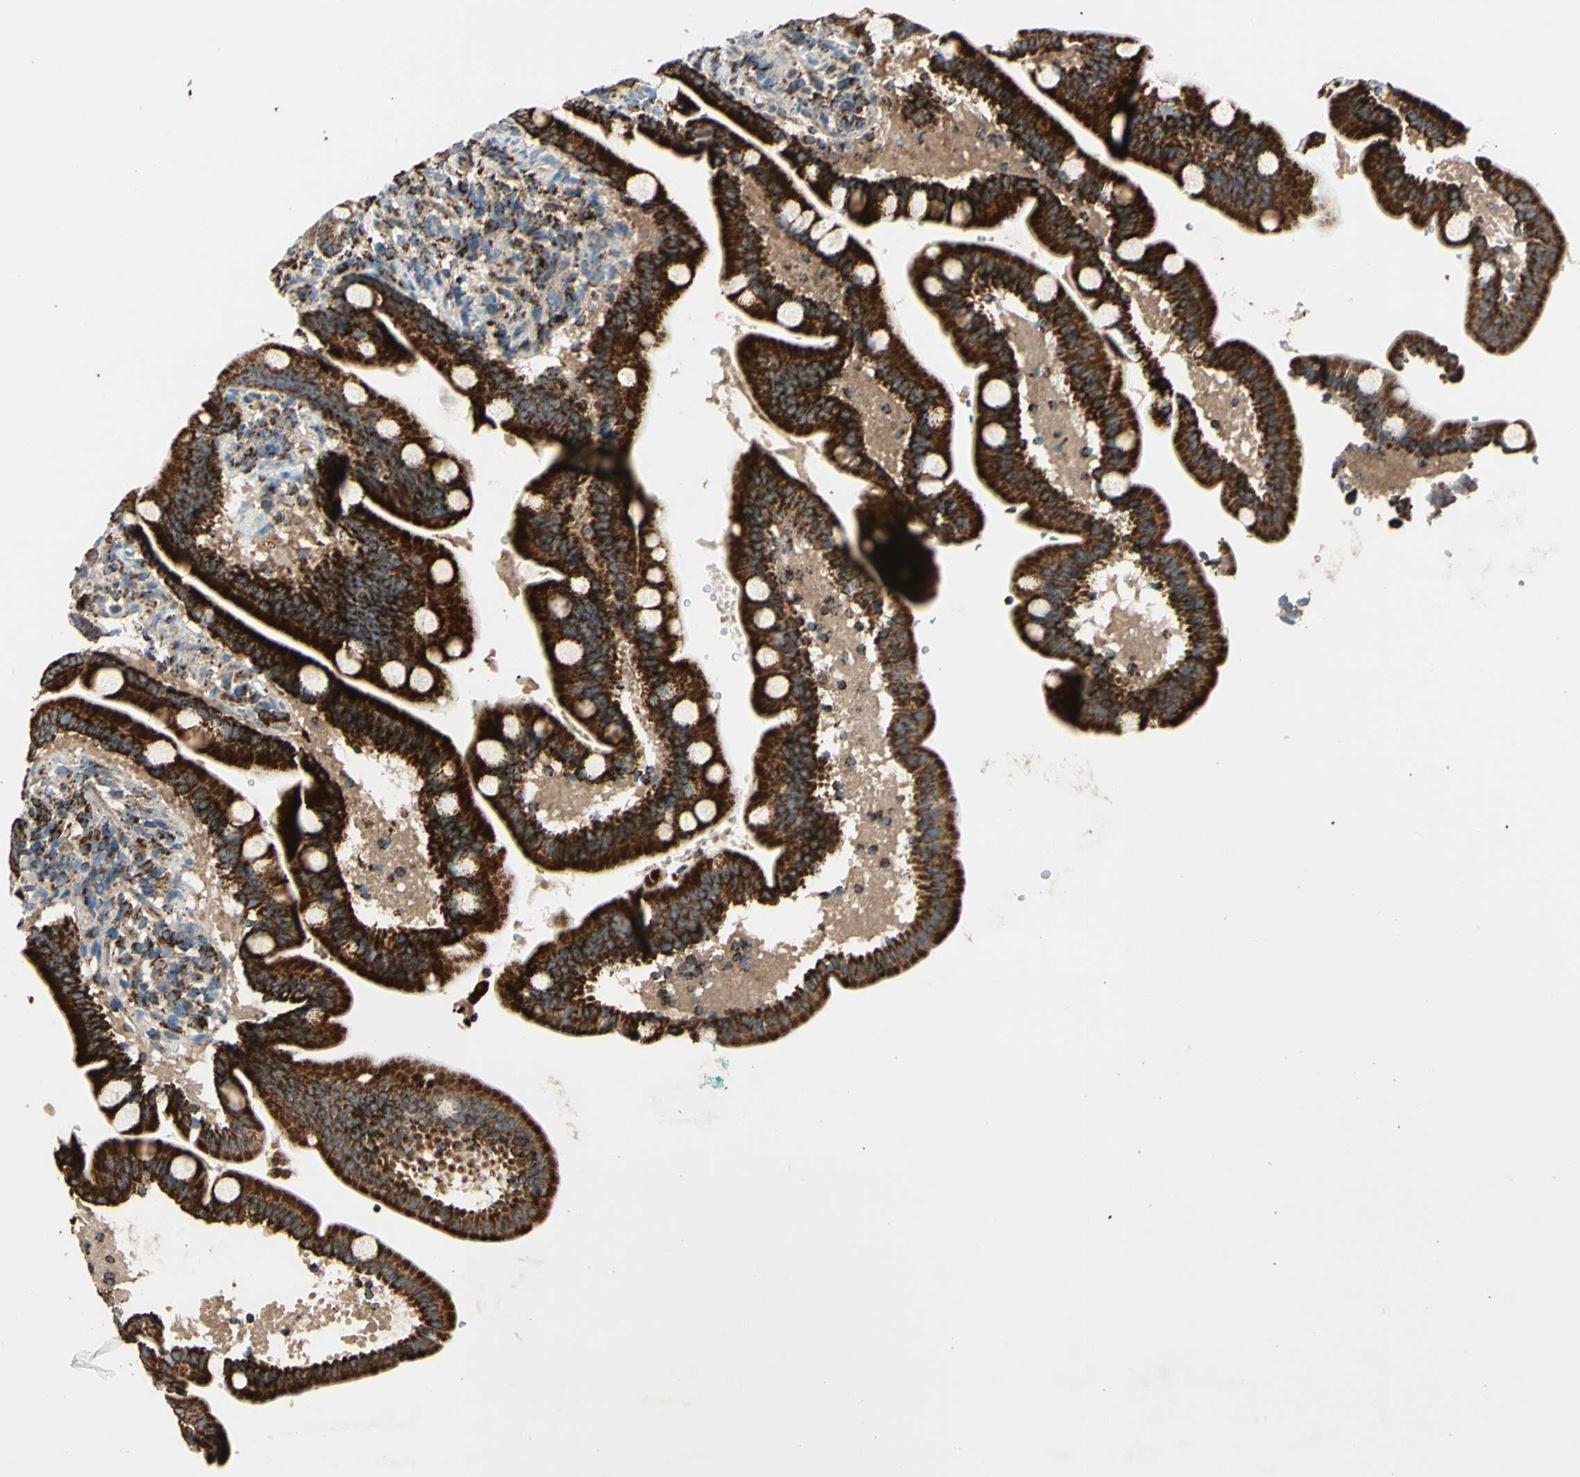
{"staining": {"intensity": "strong", "quantity": ">75%", "location": "cytoplasmic/membranous"}, "tissue": "duodenum", "cell_type": "Glandular cells", "image_type": "normal", "snomed": [{"axis": "morphology", "description": "Normal tissue, NOS"}, {"axis": "topography", "description": "Duodenum"}], "caption": "The histopathology image displays immunohistochemical staining of unremarkable duodenum. There is strong cytoplasmic/membranous staining is seen in about >75% of glandular cells.", "gene": "ME2", "patient": {"sex": "male", "age": 54}}